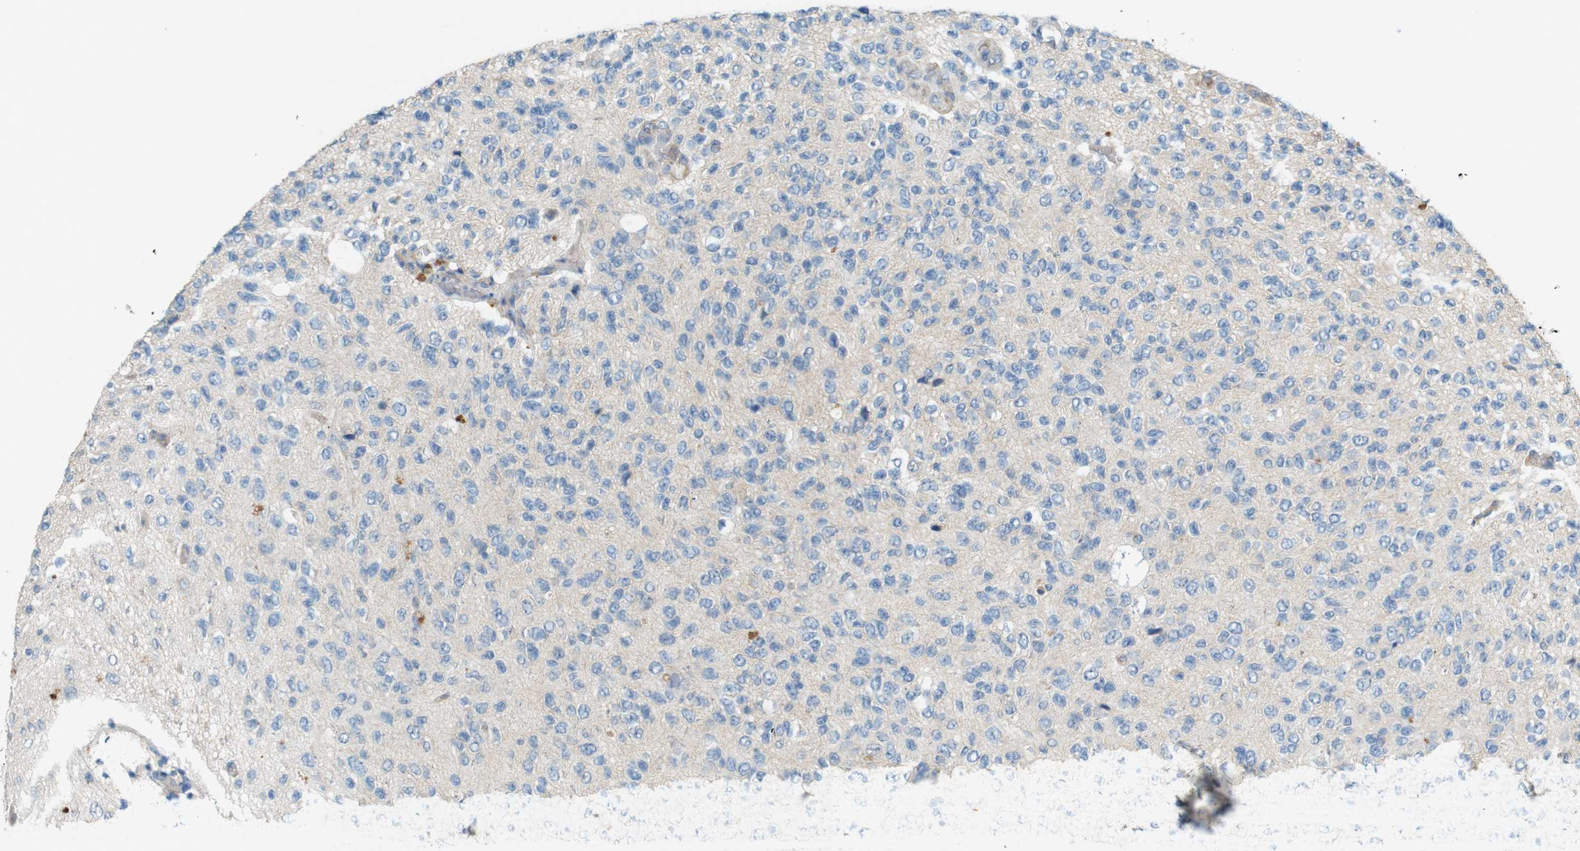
{"staining": {"intensity": "weak", "quantity": "<25%", "location": "cytoplasmic/membranous"}, "tissue": "glioma", "cell_type": "Tumor cells", "image_type": "cancer", "snomed": [{"axis": "morphology", "description": "Glioma, malignant, High grade"}, {"axis": "topography", "description": "pancreas cauda"}], "caption": "Tumor cells are negative for brown protein staining in malignant glioma (high-grade).", "gene": "PVR", "patient": {"sex": "male", "age": 60}}